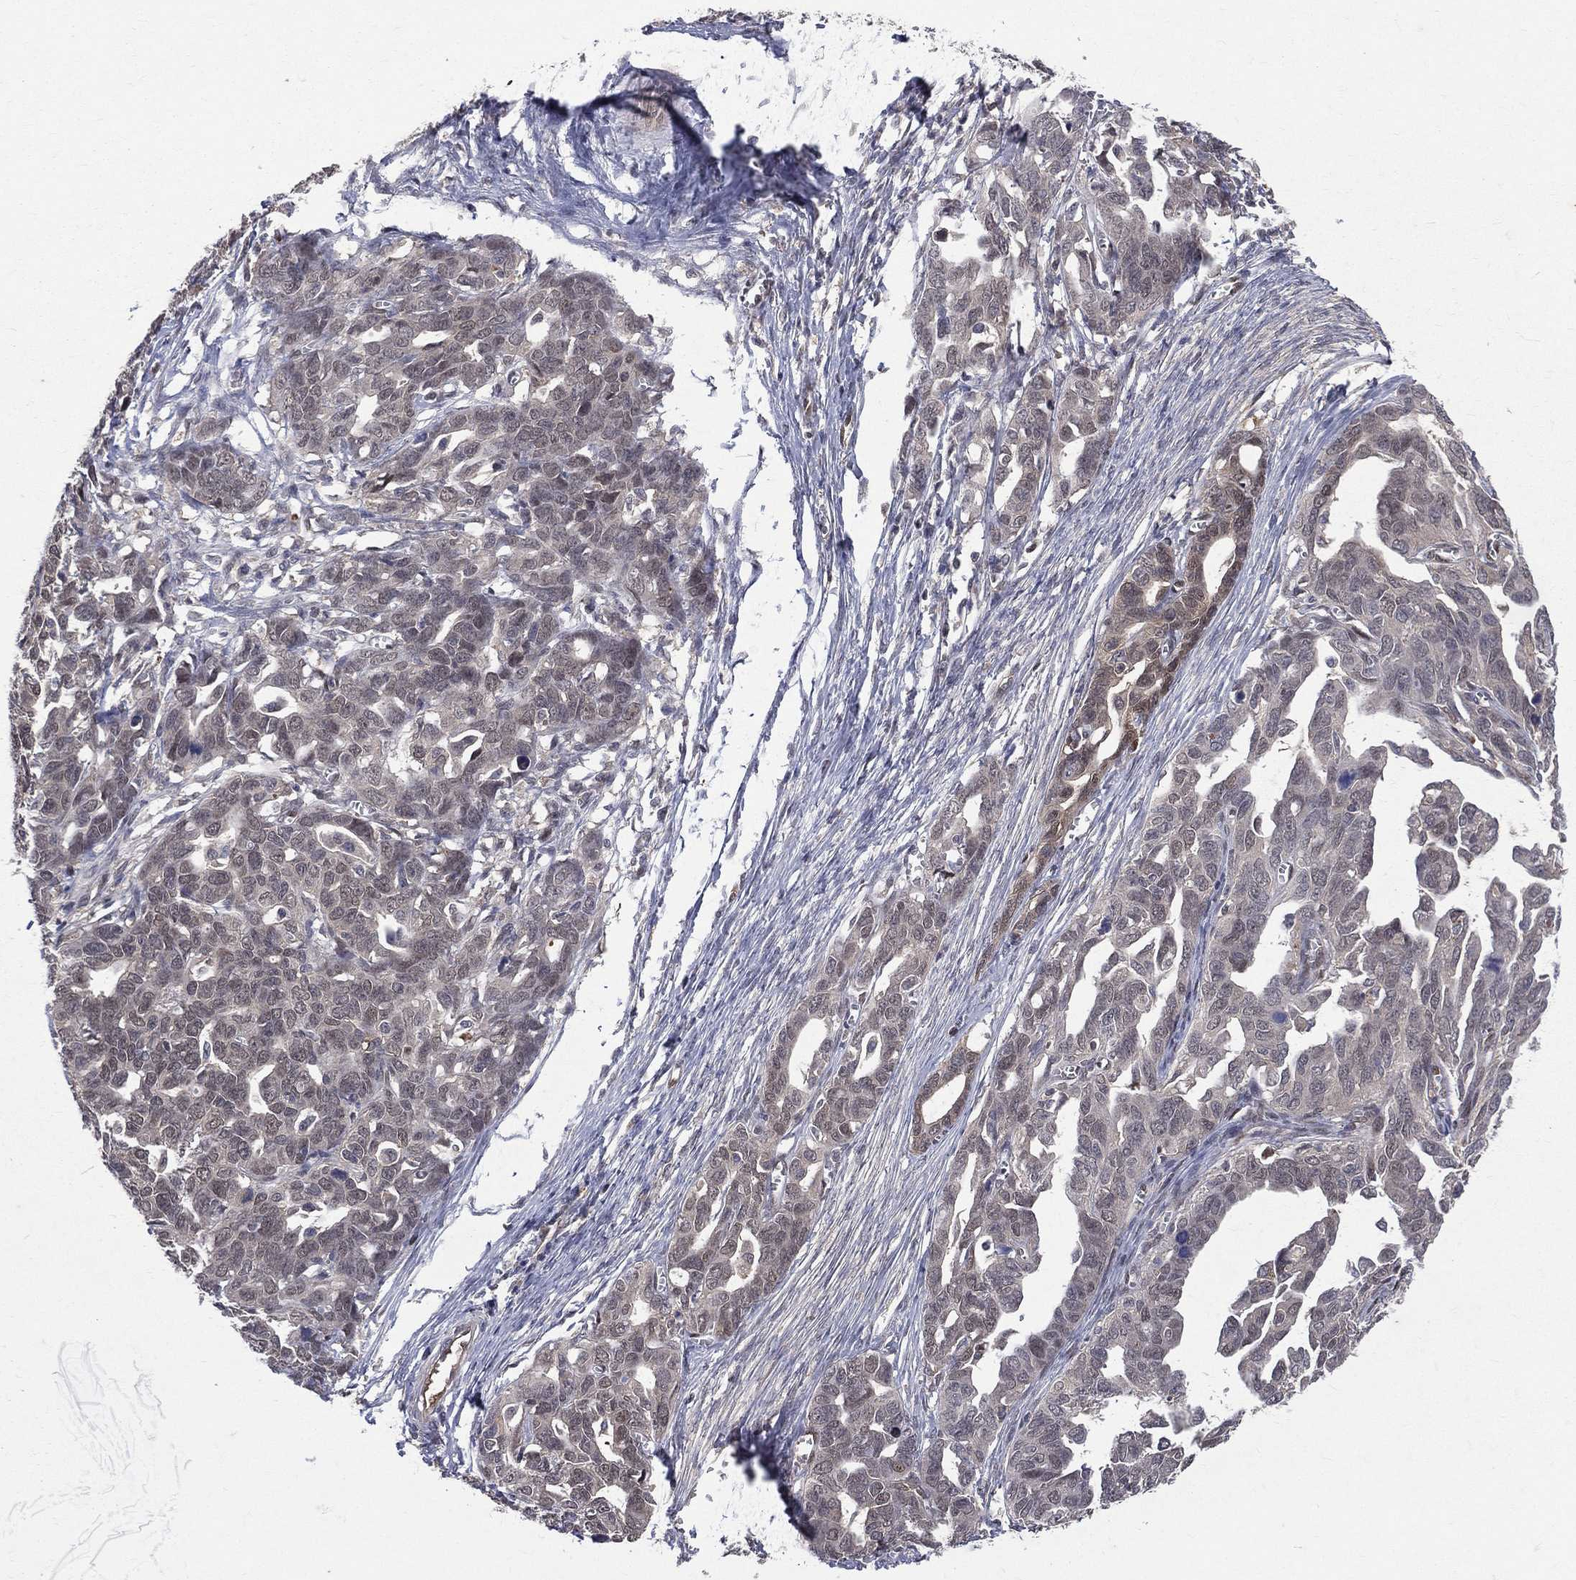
{"staining": {"intensity": "negative", "quantity": "none", "location": "none"}, "tissue": "ovarian cancer", "cell_type": "Tumor cells", "image_type": "cancer", "snomed": [{"axis": "morphology", "description": "Cystadenocarcinoma, serous, NOS"}, {"axis": "topography", "description": "Ovary"}], "caption": "Tumor cells show no significant staining in ovarian cancer (serous cystadenocarcinoma). (DAB immunohistochemistry (IHC) visualized using brightfield microscopy, high magnification).", "gene": "GMPR2", "patient": {"sex": "female", "age": 69}}